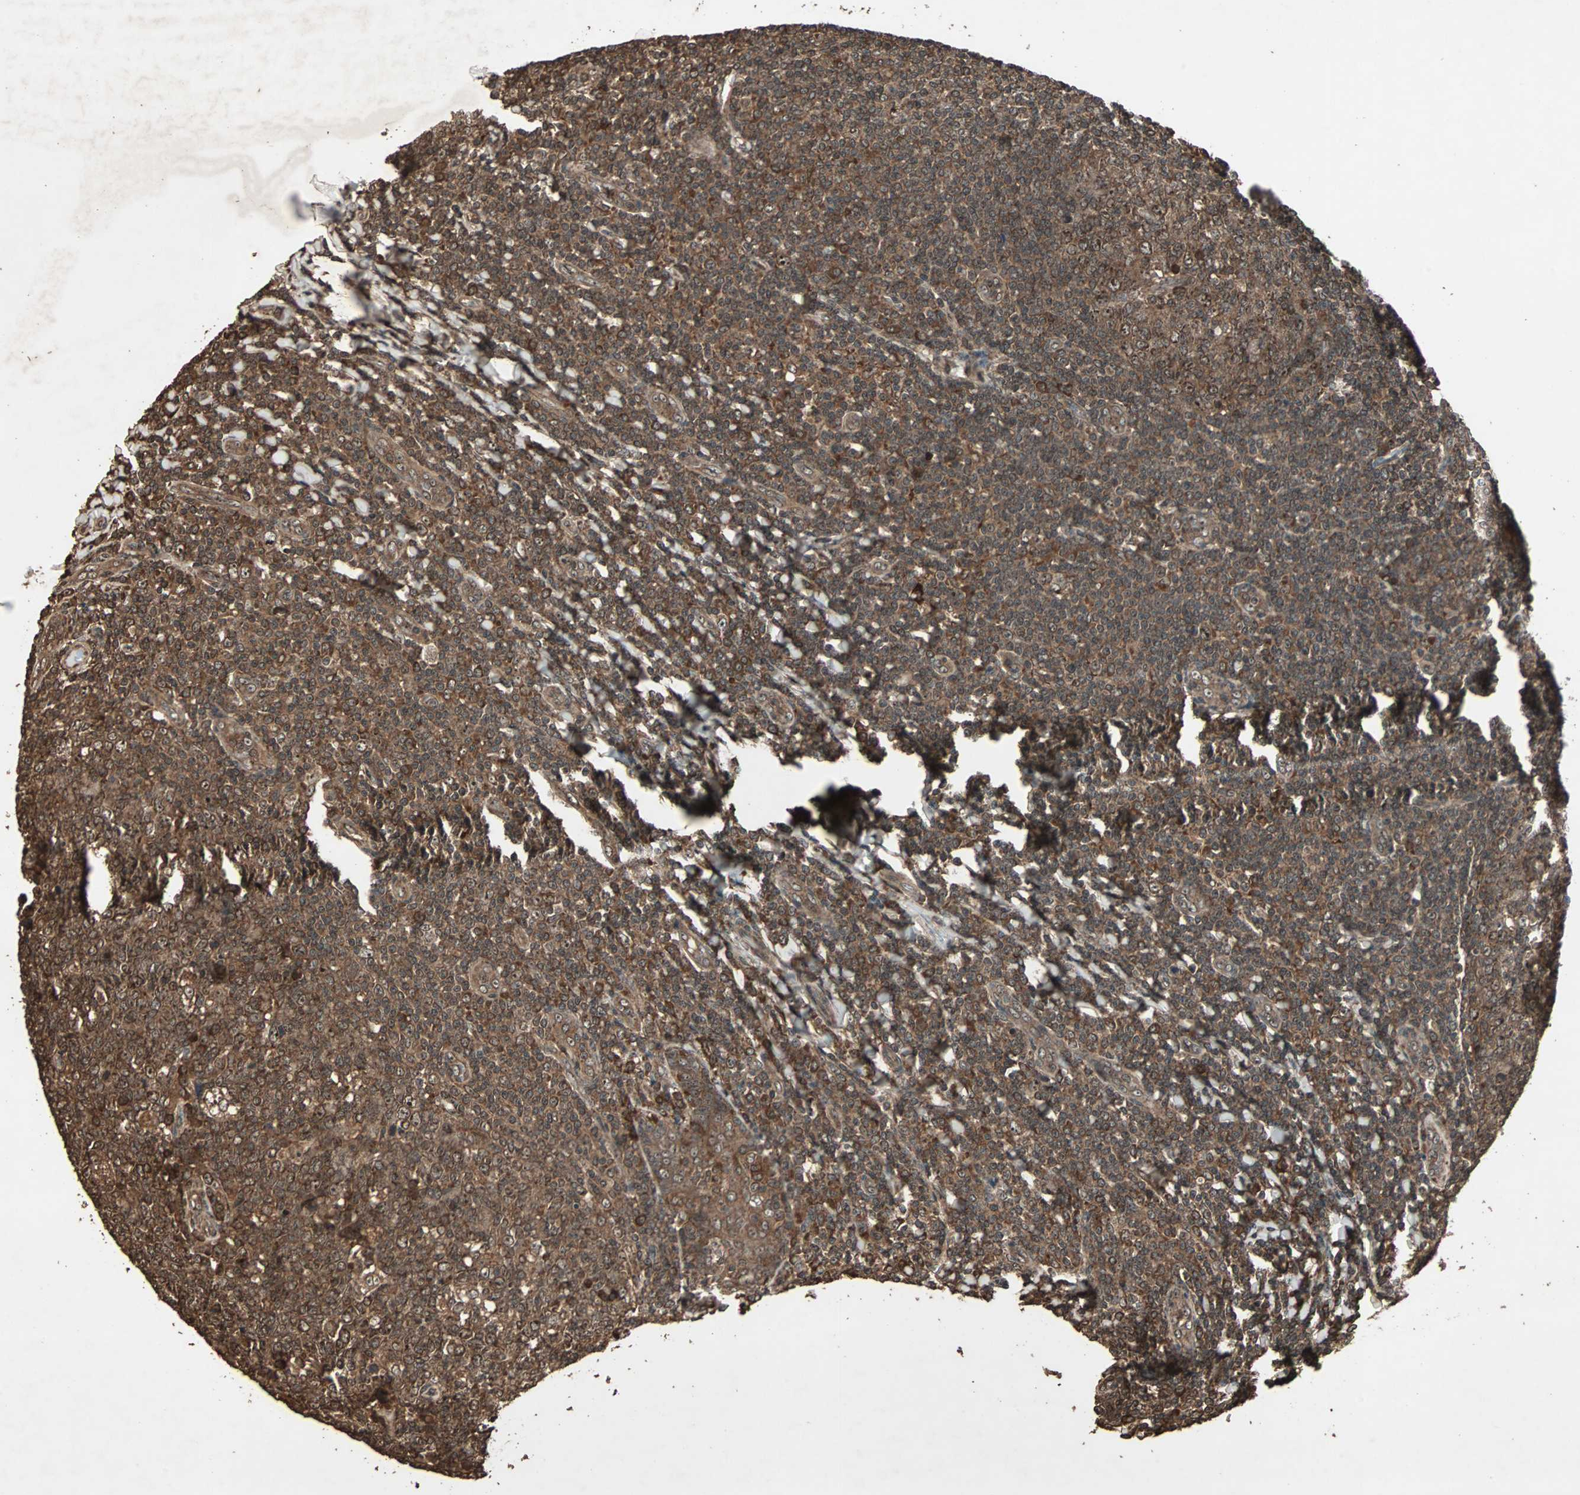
{"staining": {"intensity": "moderate", "quantity": ">75%", "location": "cytoplasmic/membranous"}, "tissue": "tonsil", "cell_type": "Germinal center cells", "image_type": "normal", "snomed": [{"axis": "morphology", "description": "Normal tissue, NOS"}, {"axis": "topography", "description": "Tonsil"}], "caption": "Immunohistochemistry (IHC) of benign tonsil displays medium levels of moderate cytoplasmic/membranous positivity in about >75% of germinal center cells.", "gene": "LAMTOR5", "patient": {"sex": "male", "age": 31}}